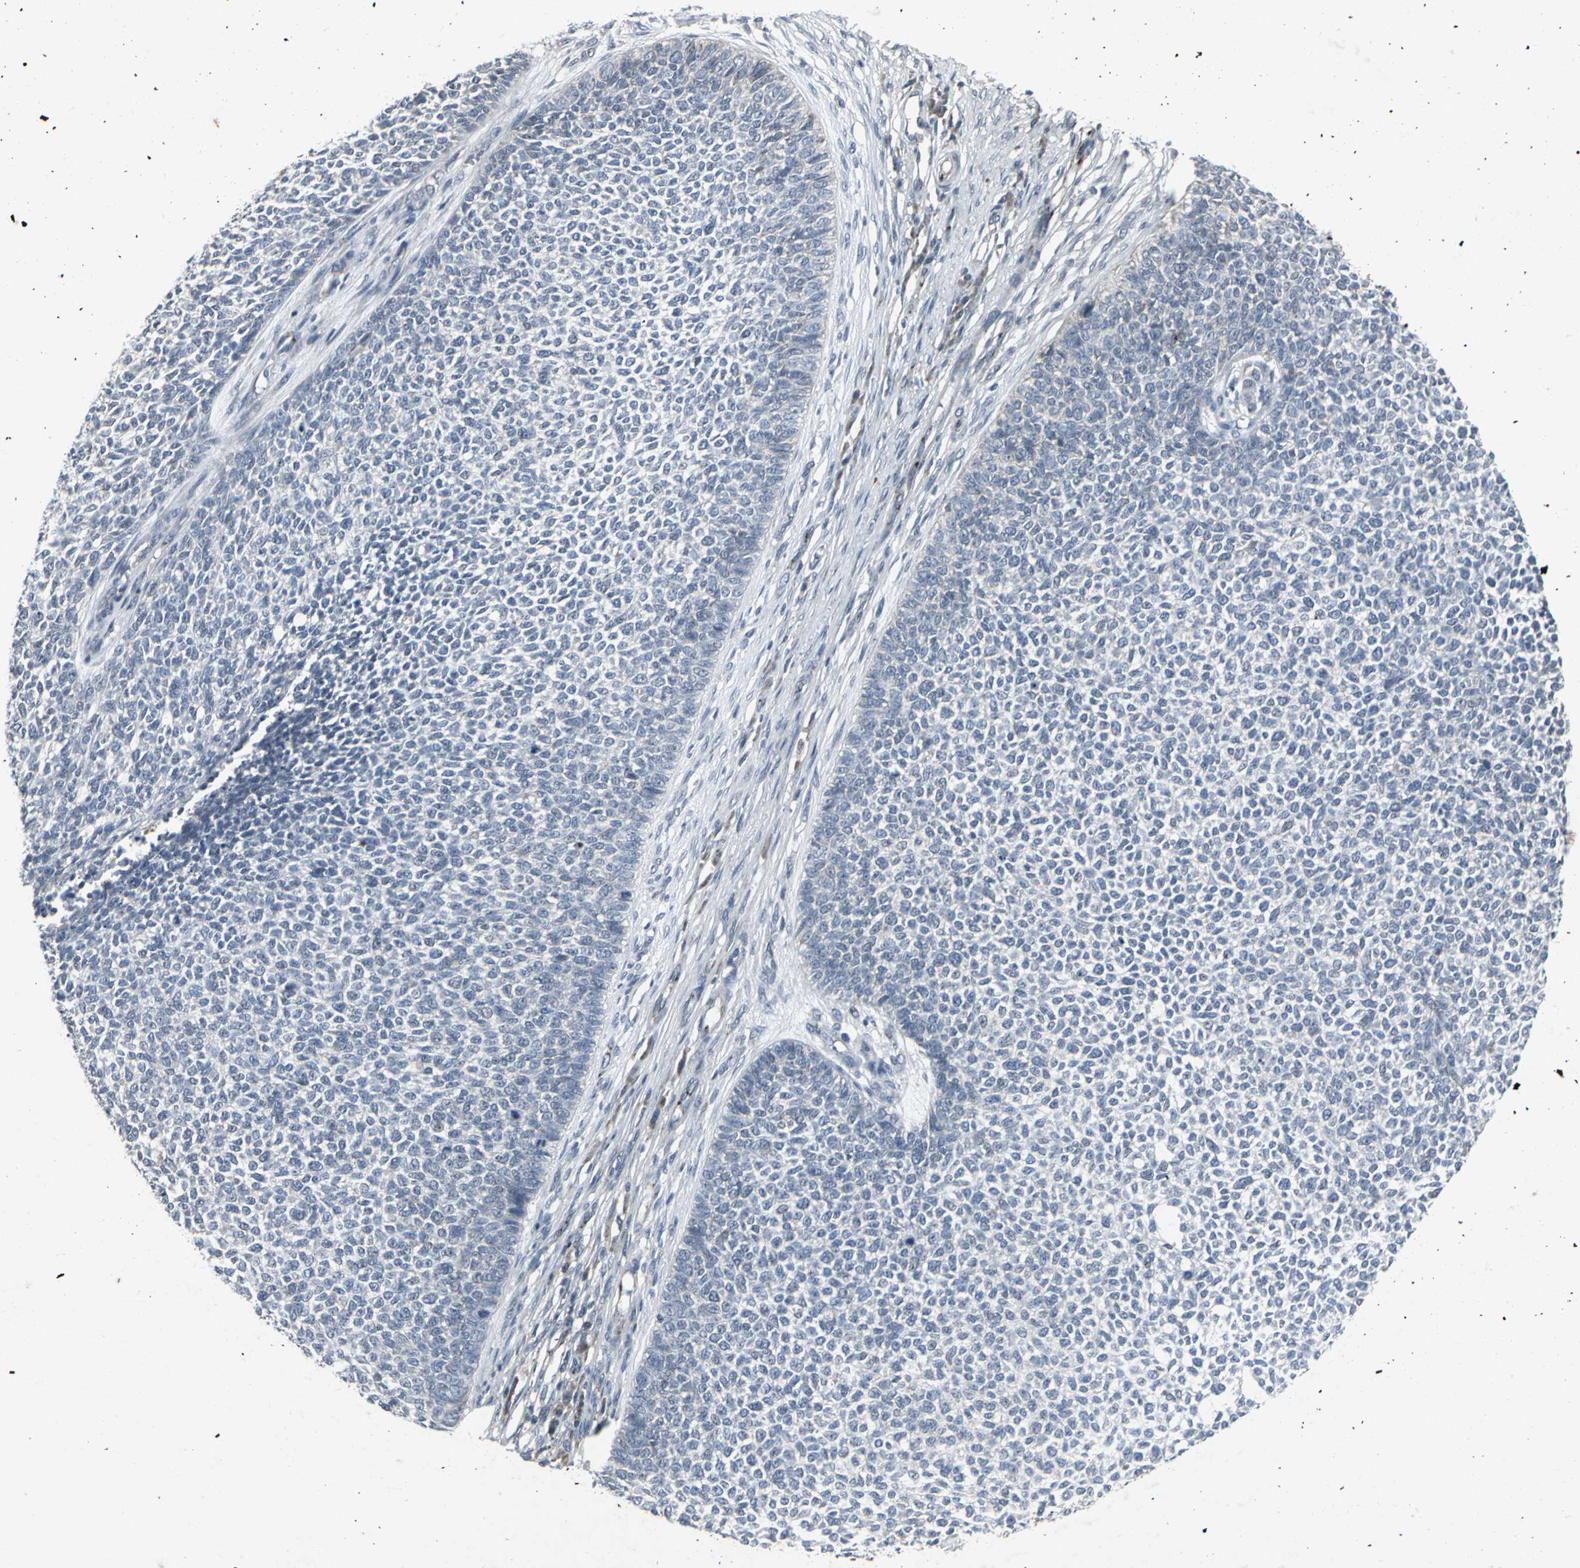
{"staining": {"intensity": "negative", "quantity": "none", "location": "none"}, "tissue": "skin cancer", "cell_type": "Tumor cells", "image_type": "cancer", "snomed": [{"axis": "morphology", "description": "Basal cell carcinoma"}, {"axis": "topography", "description": "Skin"}], "caption": "Skin cancer (basal cell carcinoma) was stained to show a protein in brown. There is no significant staining in tumor cells.", "gene": "BMP4", "patient": {"sex": "female", "age": 84}}